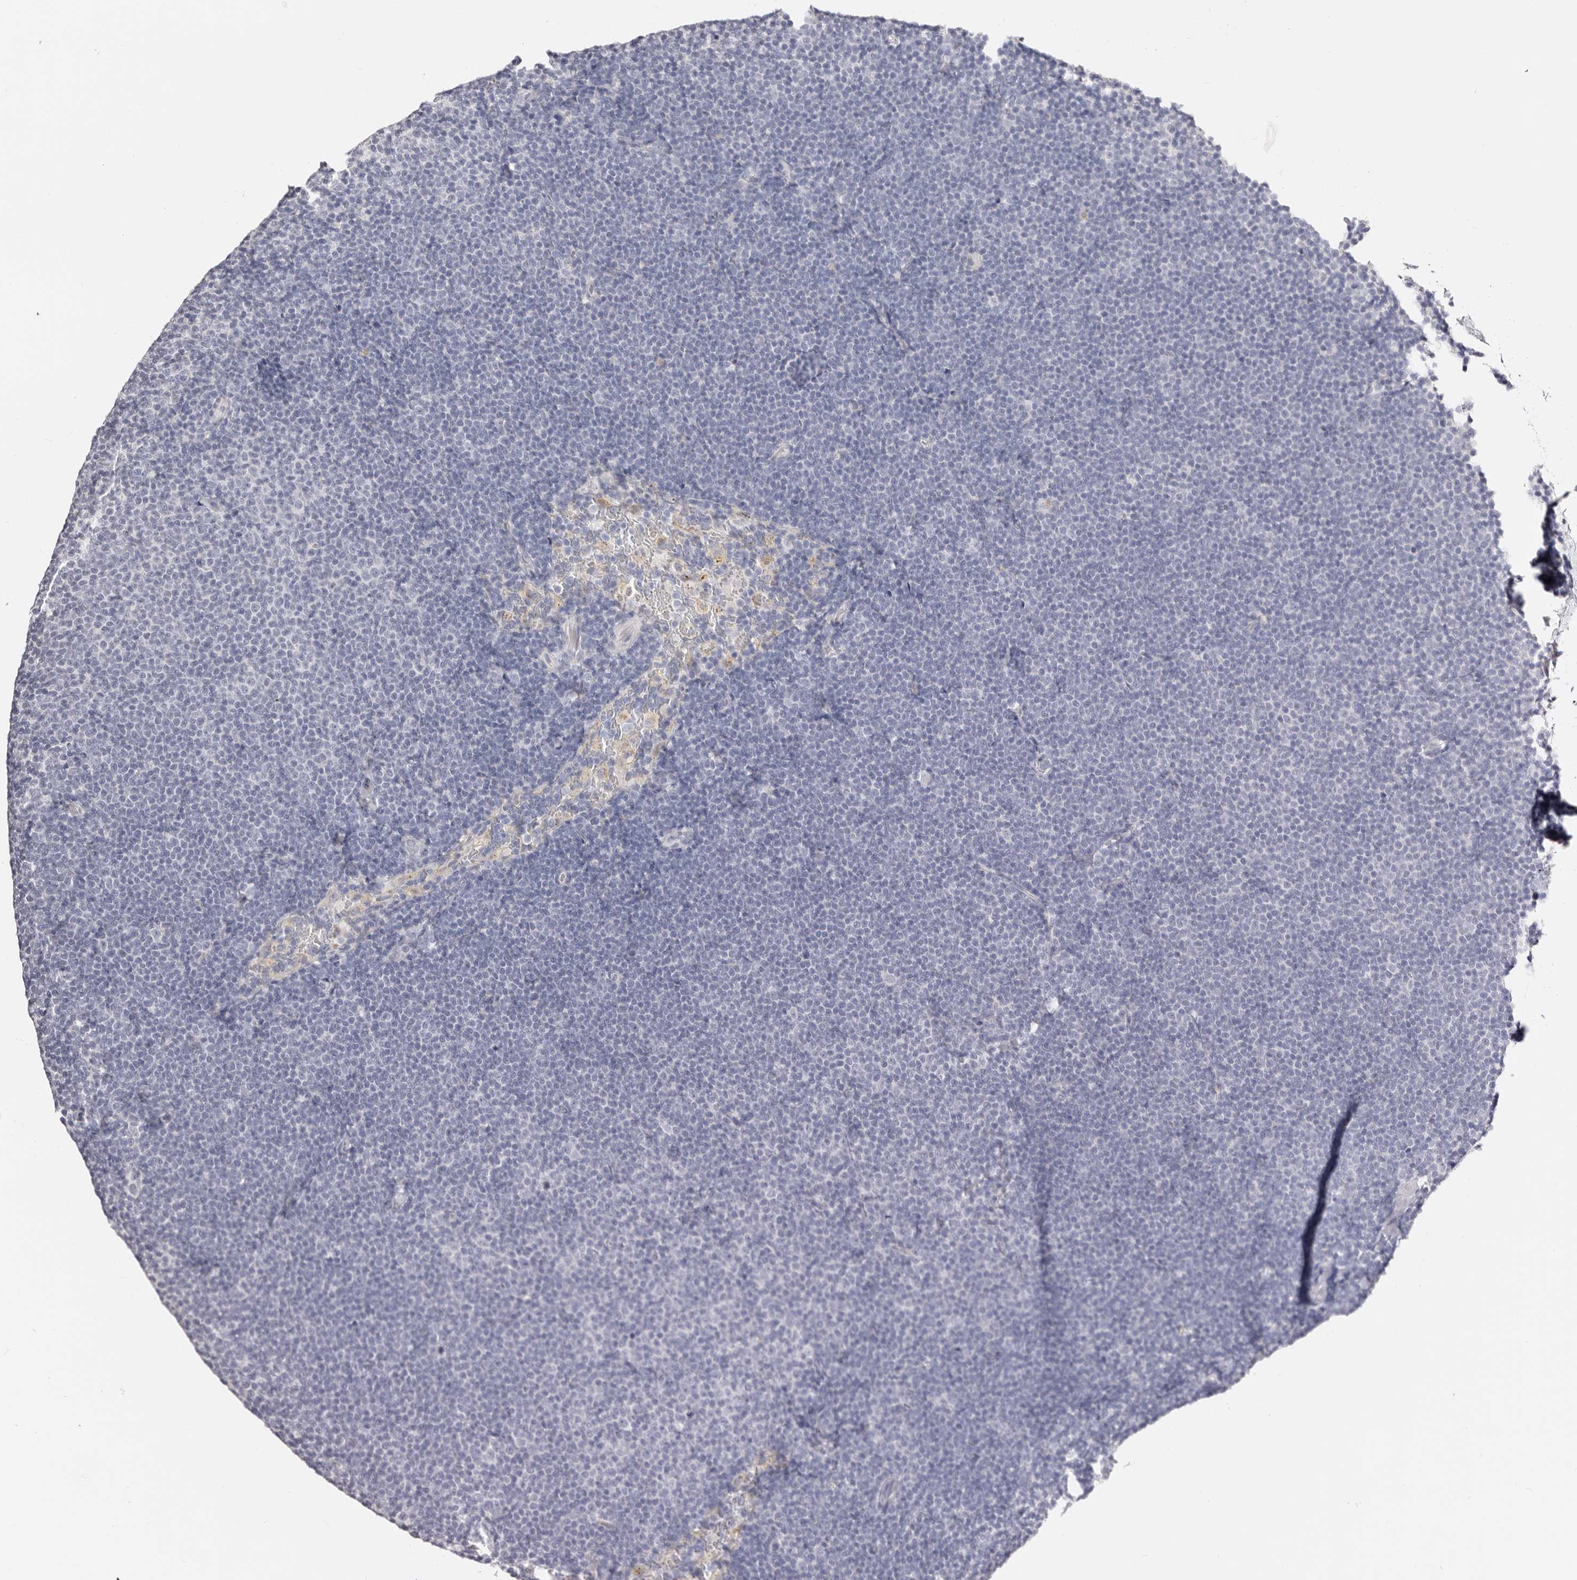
{"staining": {"intensity": "negative", "quantity": "none", "location": "none"}, "tissue": "lymphoma", "cell_type": "Tumor cells", "image_type": "cancer", "snomed": [{"axis": "morphology", "description": "Malignant lymphoma, non-Hodgkin's type, Low grade"}, {"axis": "topography", "description": "Lymph node"}], "caption": "Image shows no significant protein expression in tumor cells of lymphoma.", "gene": "AKNAD1", "patient": {"sex": "female", "age": 53}}